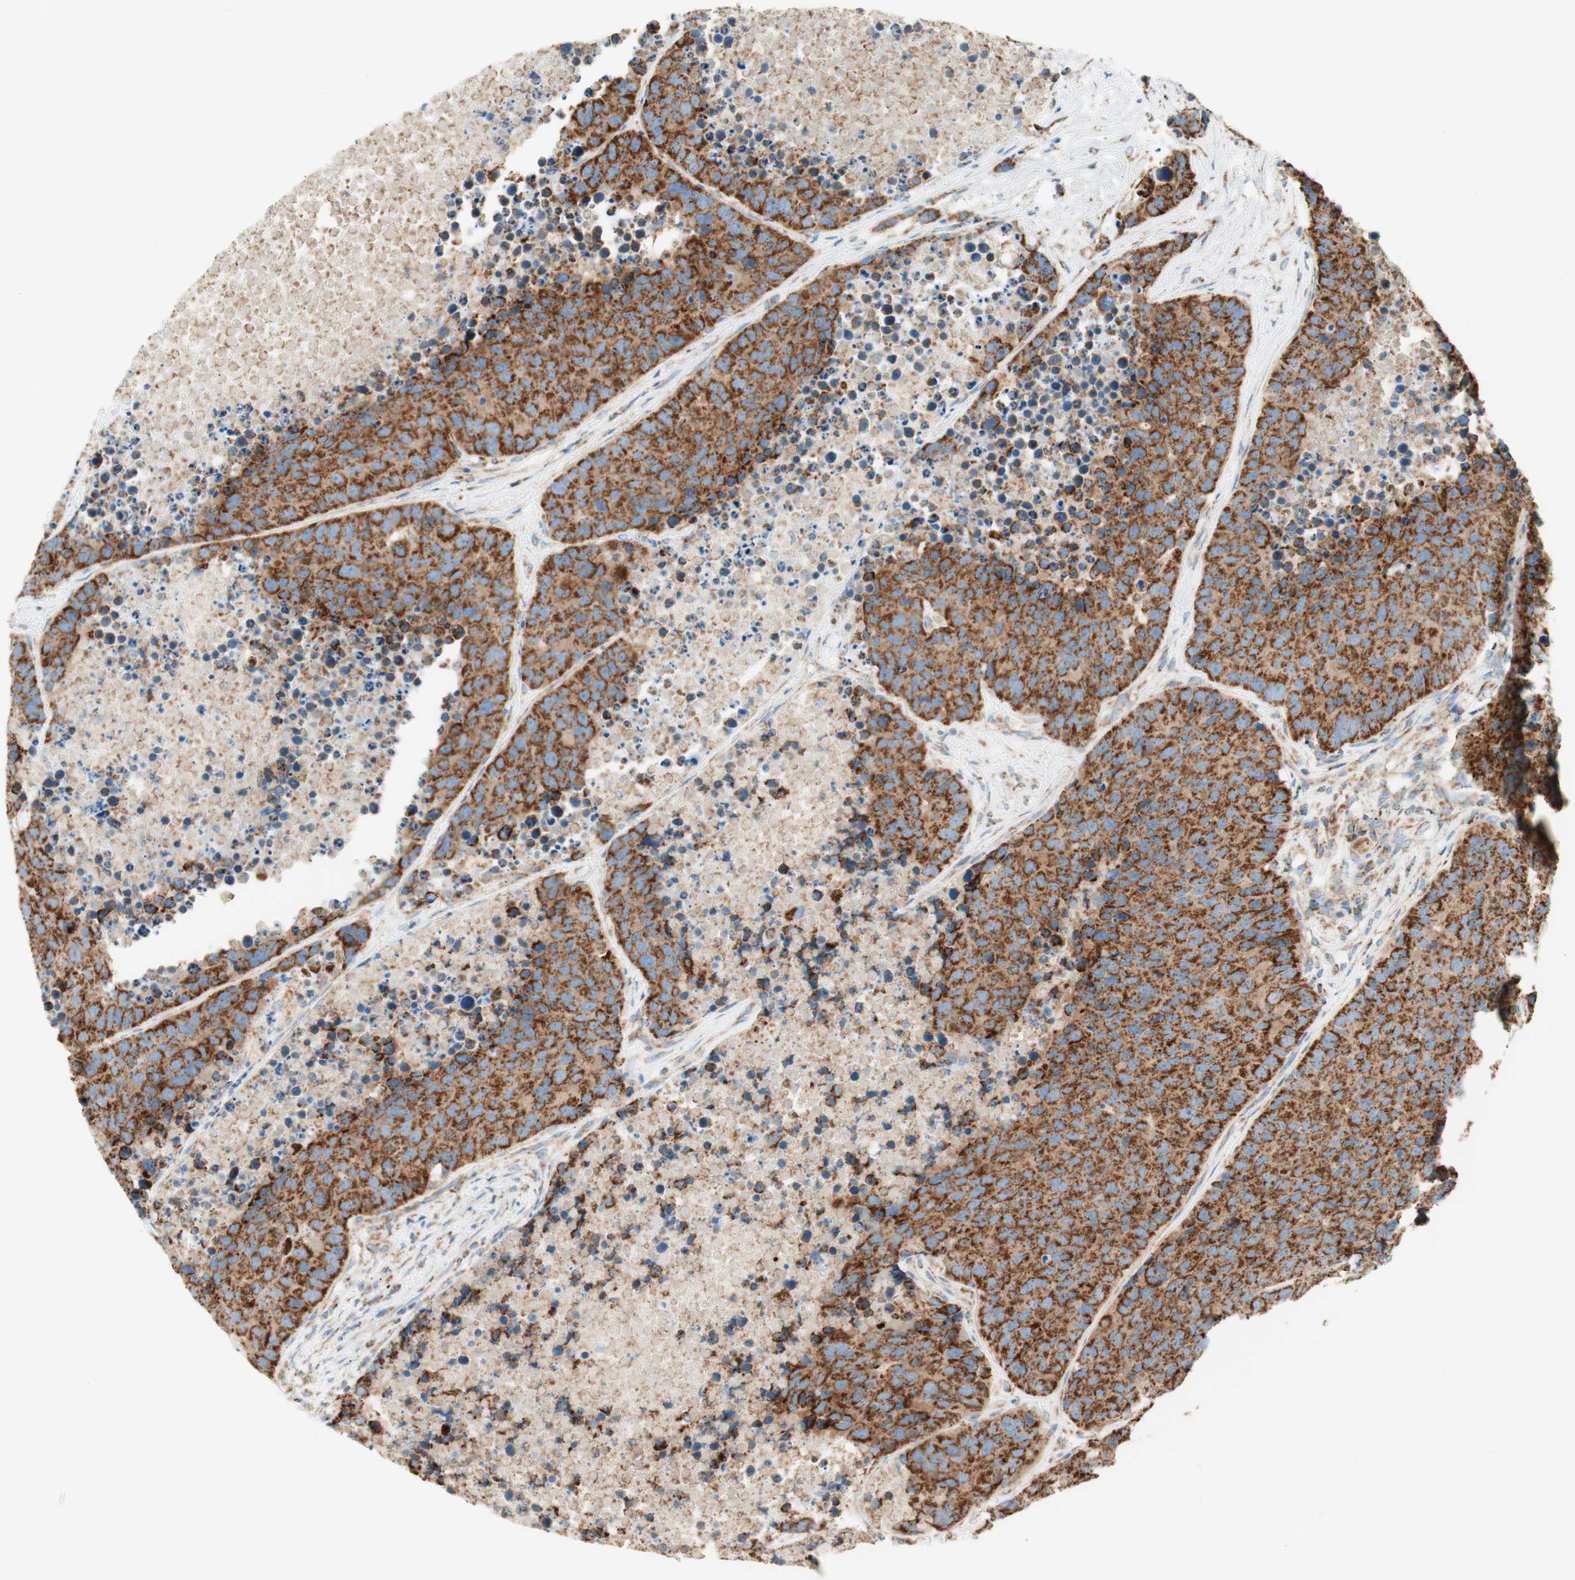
{"staining": {"intensity": "strong", "quantity": ">75%", "location": "cytoplasmic/membranous"}, "tissue": "carcinoid", "cell_type": "Tumor cells", "image_type": "cancer", "snomed": [{"axis": "morphology", "description": "Carcinoid, malignant, NOS"}, {"axis": "topography", "description": "Lung"}], "caption": "This is a photomicrograph of IHC staining of carcinoid, which shows strong positivity in the cytoplasmic/membranous of tumor cells.", "gene": "TOMM20", "patient": {"sex": "male", "age": 60}}